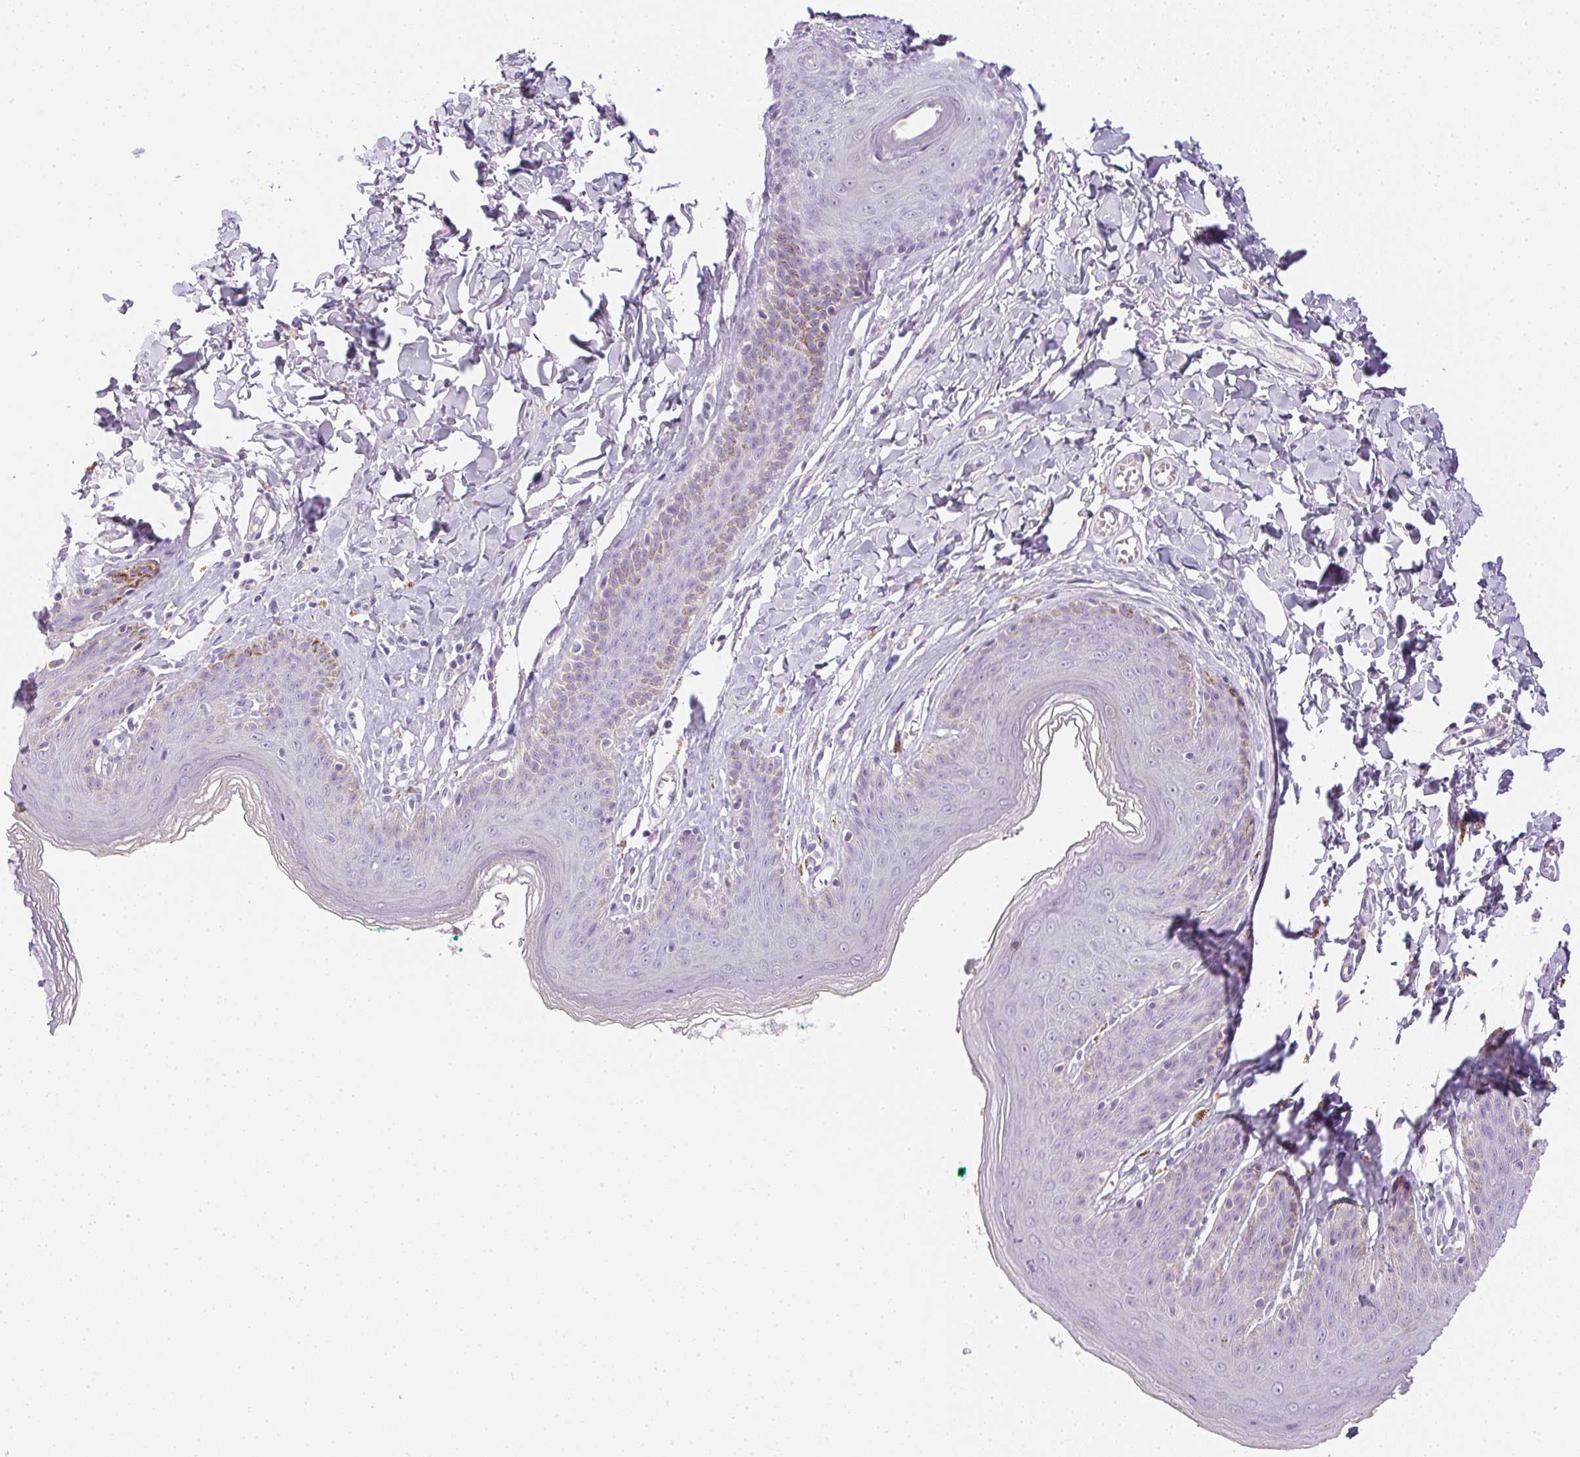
{"staining": {"intensity": "weak", "quantity": "<25%", "location": "cytoplasmic/membranous"}, "tissue": "skin", "cell_type": "Epidermal cells", "image_type": "normal", "snomed": [{"axis": "morphology", "description": "Normal tissue, NOS"}, {"axis": "topography", "description": "Vulva"}, {"axis": "topography", "description": "Peripheral nerve tissue"}], "caption": "Protein analysis of benign skin displays no significant expression in epidermal cells.", "gene": "PPY", "patient": {"sex": "female", "age": 66}}